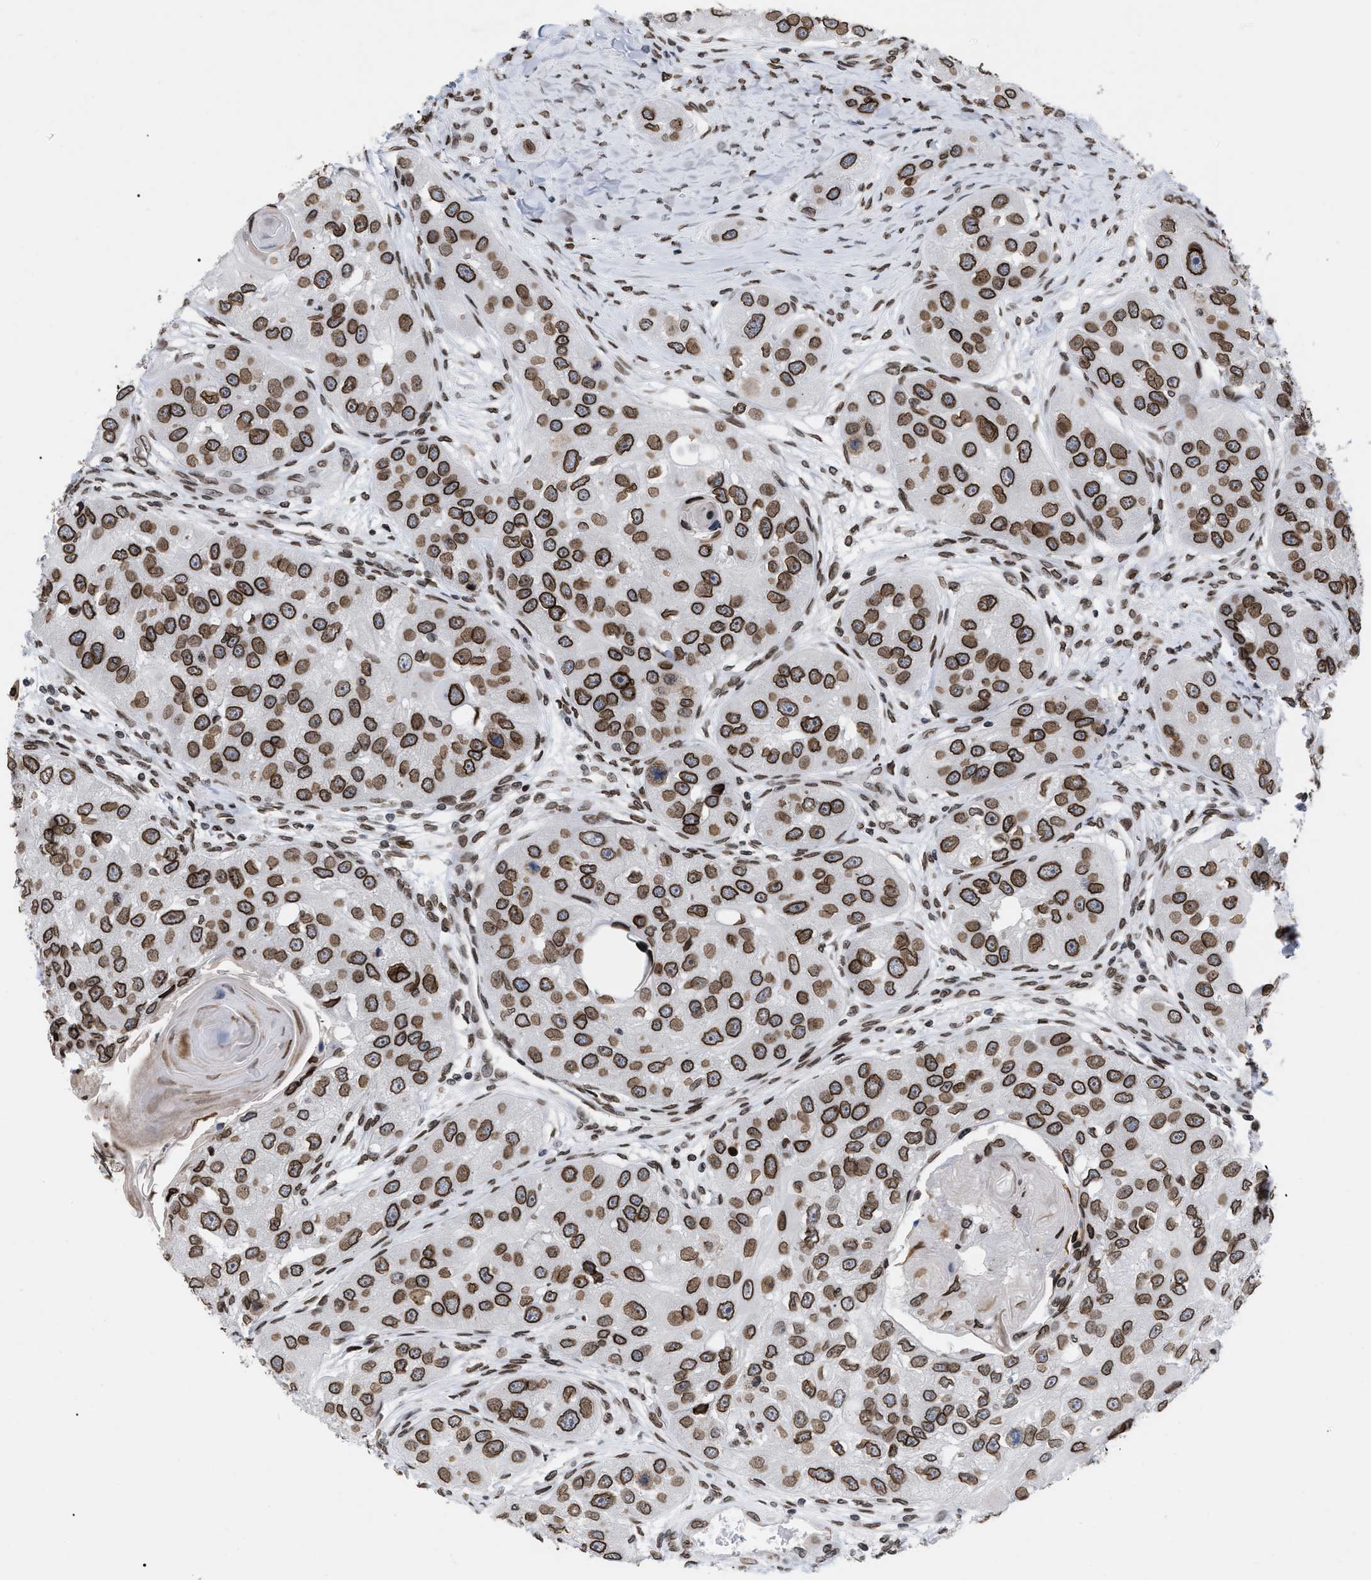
{"staining": {"intensity": "strong", "quantity": ">75%", "location": "cytoplasmic/membranous,nuclear"}, "tissue": "head and neck cancer", "cell_type": "Tumor cells", "image_type": "cancer", "snomed": [{"axis": "morphology", "description": "Normal tissue, NOS"}, {"axis": "morphology", "description": "Squamous cell carcinoma, NOS"}, {"axis": "topography", "description": "Skeletal muscle"}, {"axis": "topography", "description": "Head-Neck"}], "caption": "Strong cytoplasmic/membranous and nuclear positivity is present in about >75% of tumor cells in head and neck cancer (squamous cell carcinoma). The staining was performed using DAB to visualize the protein expression in brown, while the nuclei were stained in blue with hematoxylin (Magnification: 20x).", "gene": "TPR", "patient": {"sex": "male", "age": 51}}